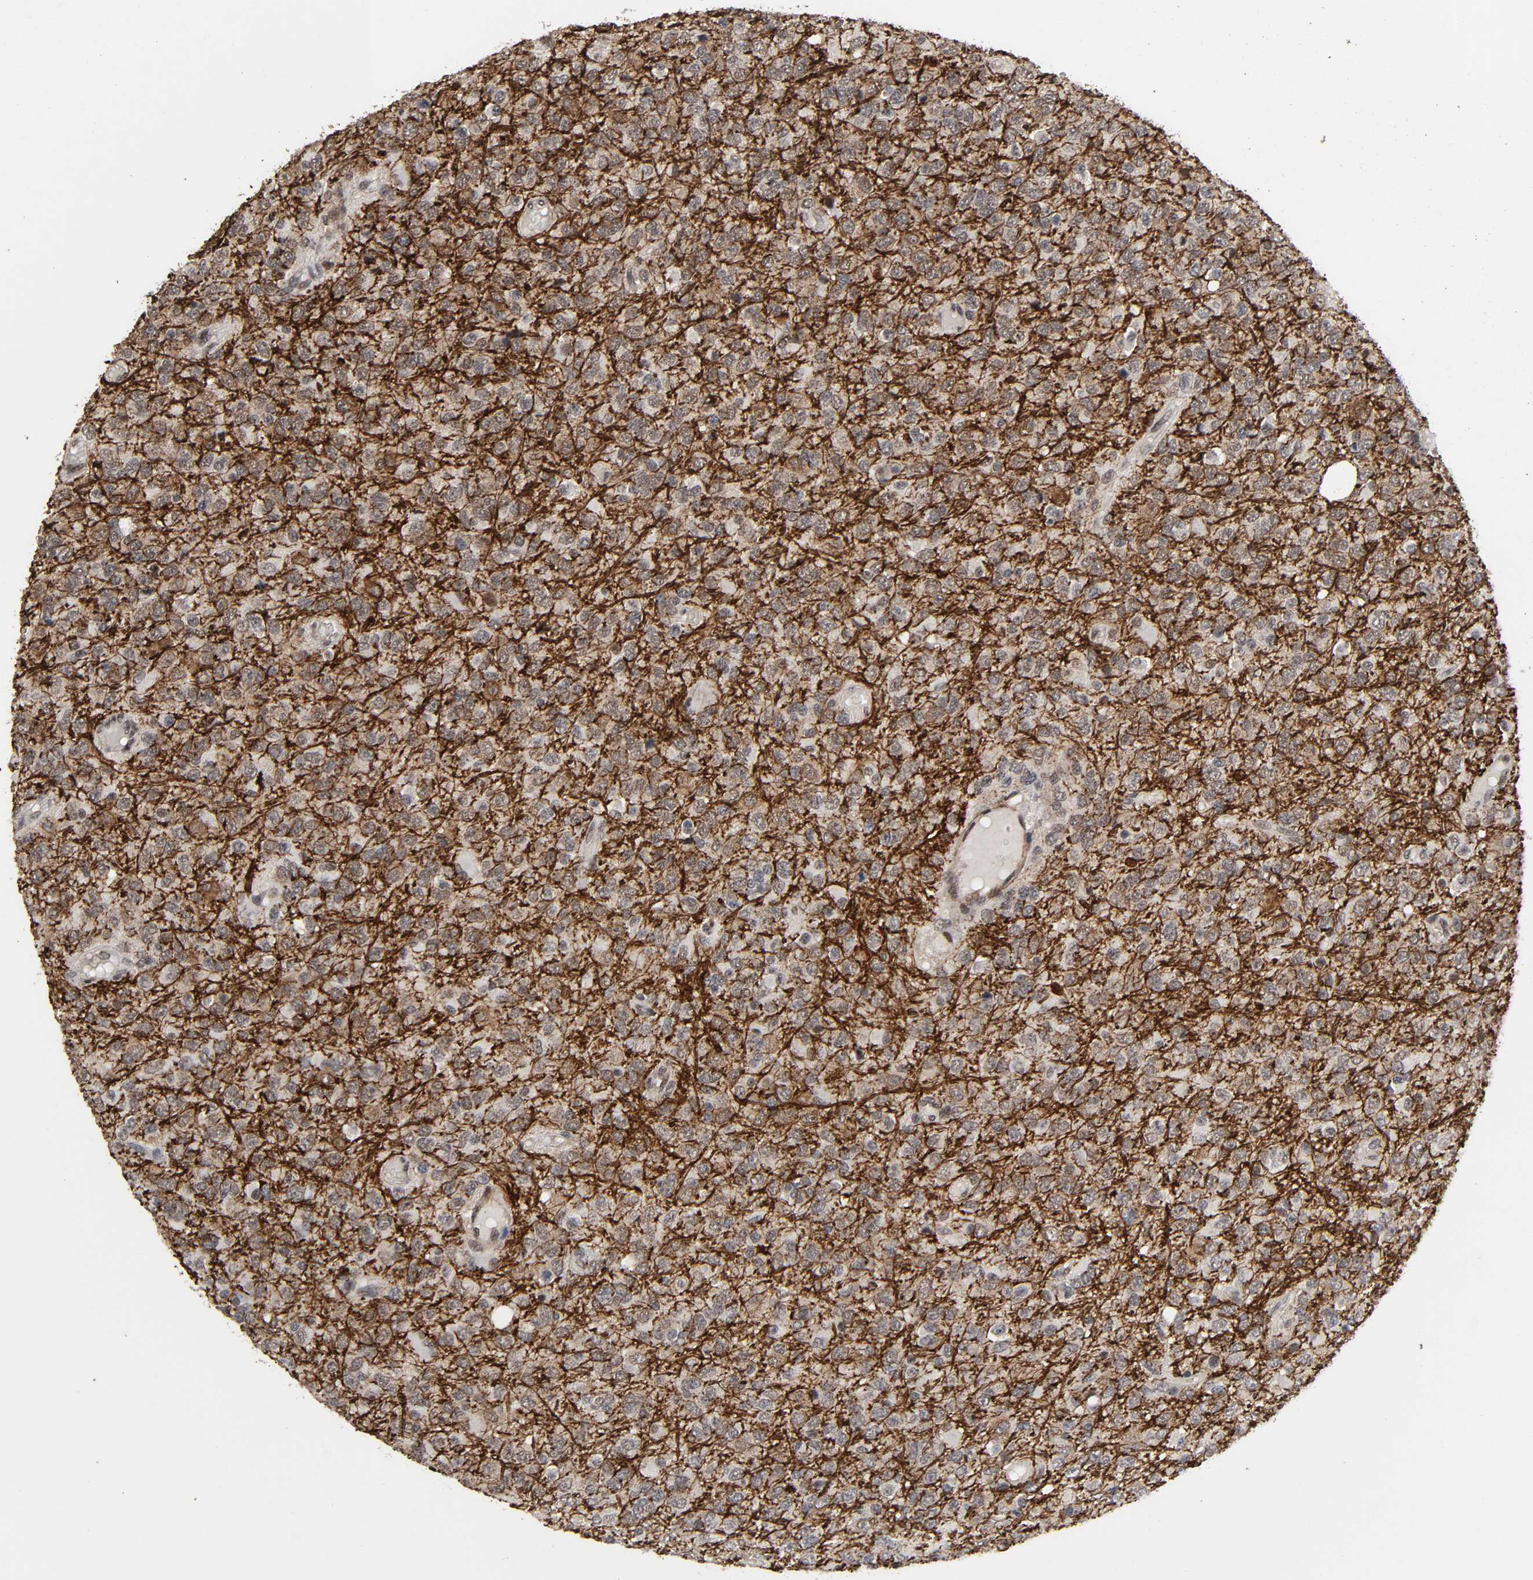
{"staining": {"intensity": "moderate", "quantity": "25%-75%", "location": "cytoplasmic/membranous,nuclear"}, "tissue": "glioma", "cell_type": "Tumor cells", "image_type": "cancer", "snomed": [{"axis": "morphology", "description": "Glioma, malignant, High grade"}, {"axis": "topography", "description": "pancreas cauda"}], "caption": "A medium amount of moderate cytoplasmic/membranous and nuclear staining is present in about 25%-75% of tumor cells in glioma tissue.", "gene": "AHNAK2", "patient": {"sex": "male", "age": 60}}